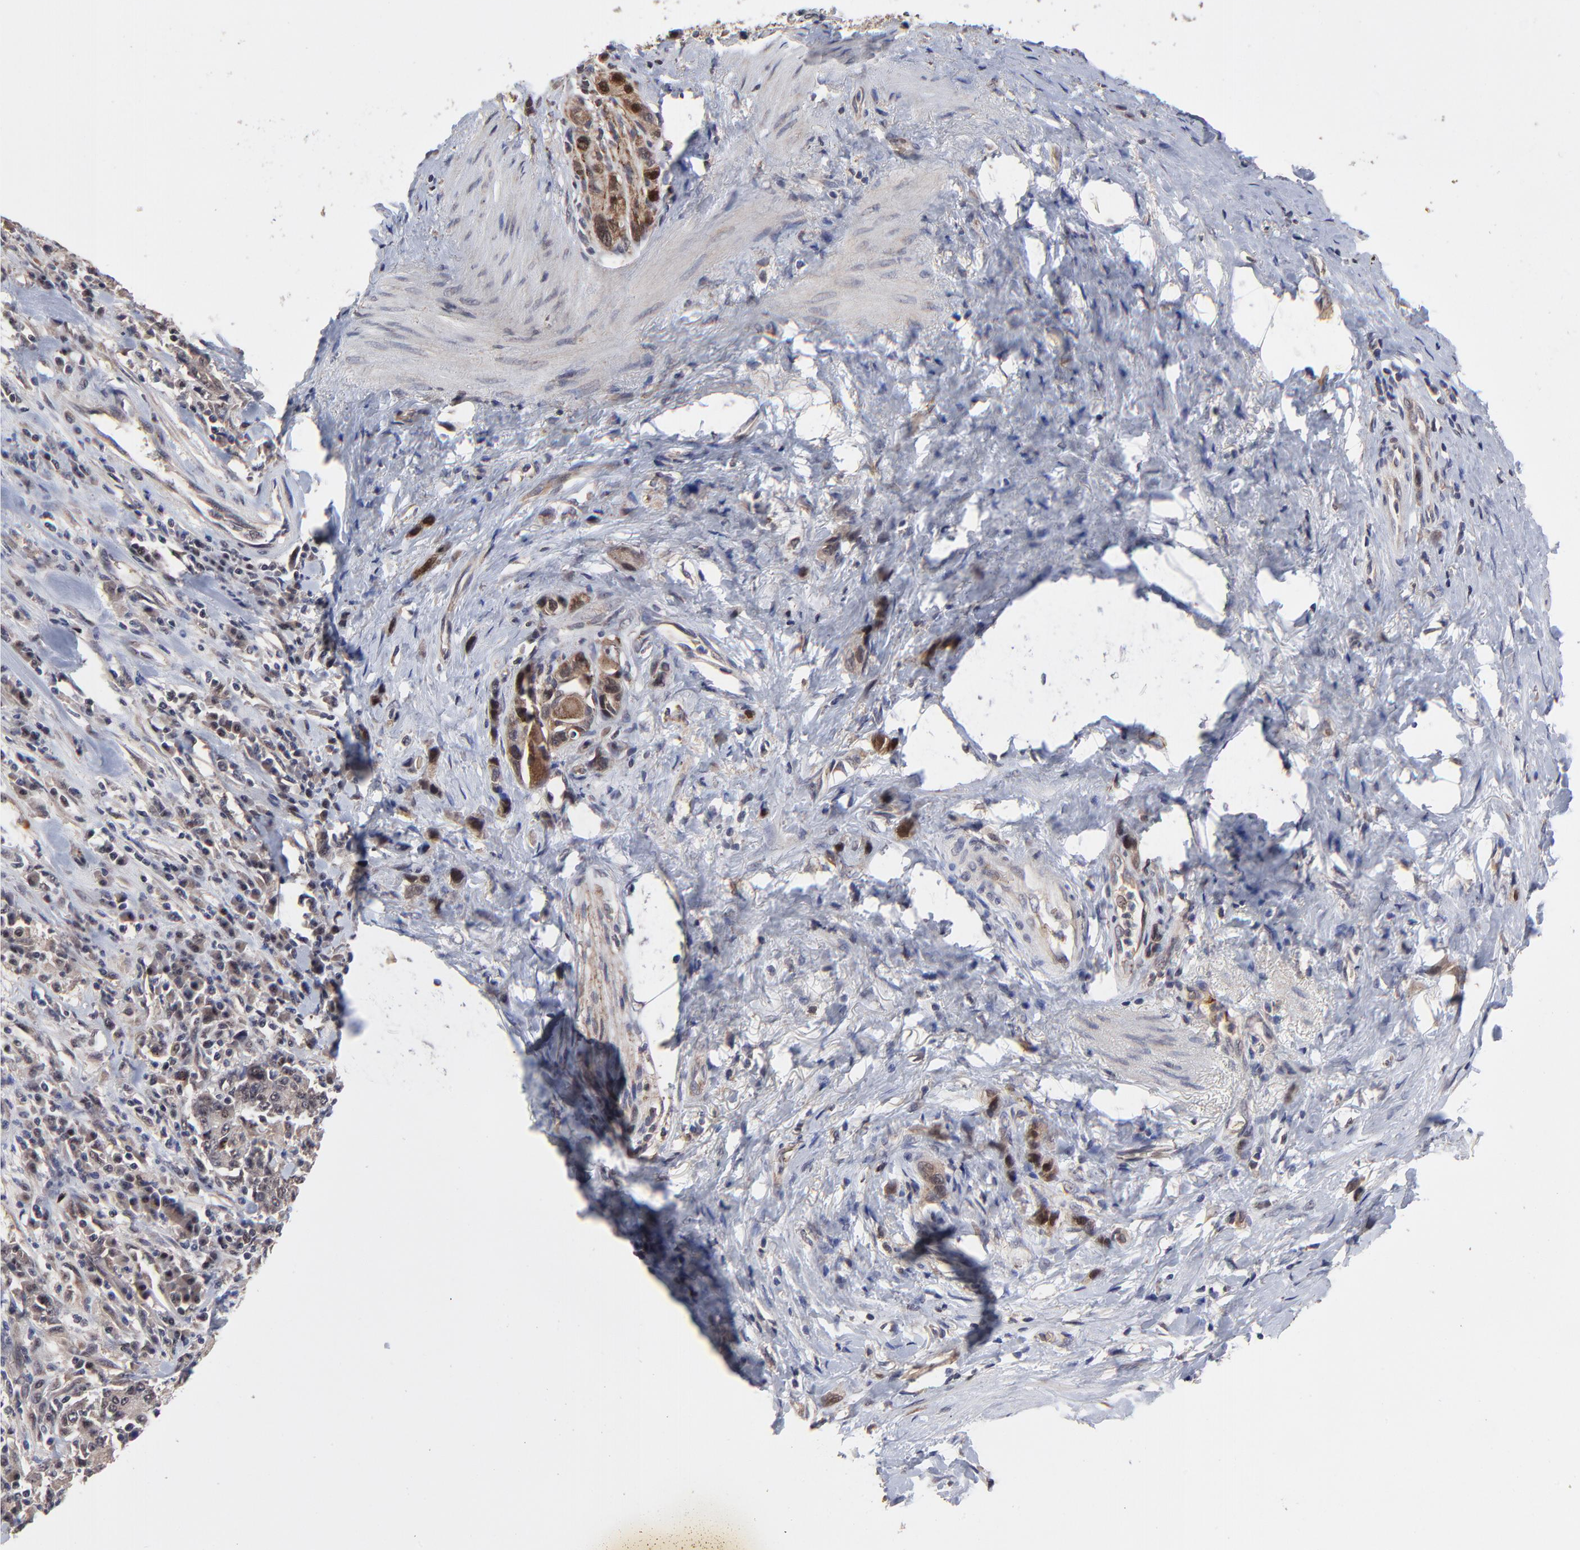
{"staining": {"intensity": "moderate", "quantity": ">75%", "location": "cytoplasmic/membranous,nuclear"}, "tissue": "stomach cancer", "cell_type": "Tumor cells", "image_type": "cancer", "snomed": [{"axis": "morphology", "description": "Normal tissue, NOS"}, {"axis": "morphology", "description": "Adenocarcinoma, NOS"}, {"axis": "morphology", "description": "Adenocarcinoma, High grade"}, {"axis": "topography", "description": "Stomach, upper"}, {"axis": "topography", "description": "Stomach"}], "caption": "The image reveals a brown stain indicating the presence of a protein in the cytoplasmic/membranous and nuclear of tumor cells in stomach adenocarcinoma.", "gene": "FRMD8", "patient": {"sex": "female", "age": 65}}